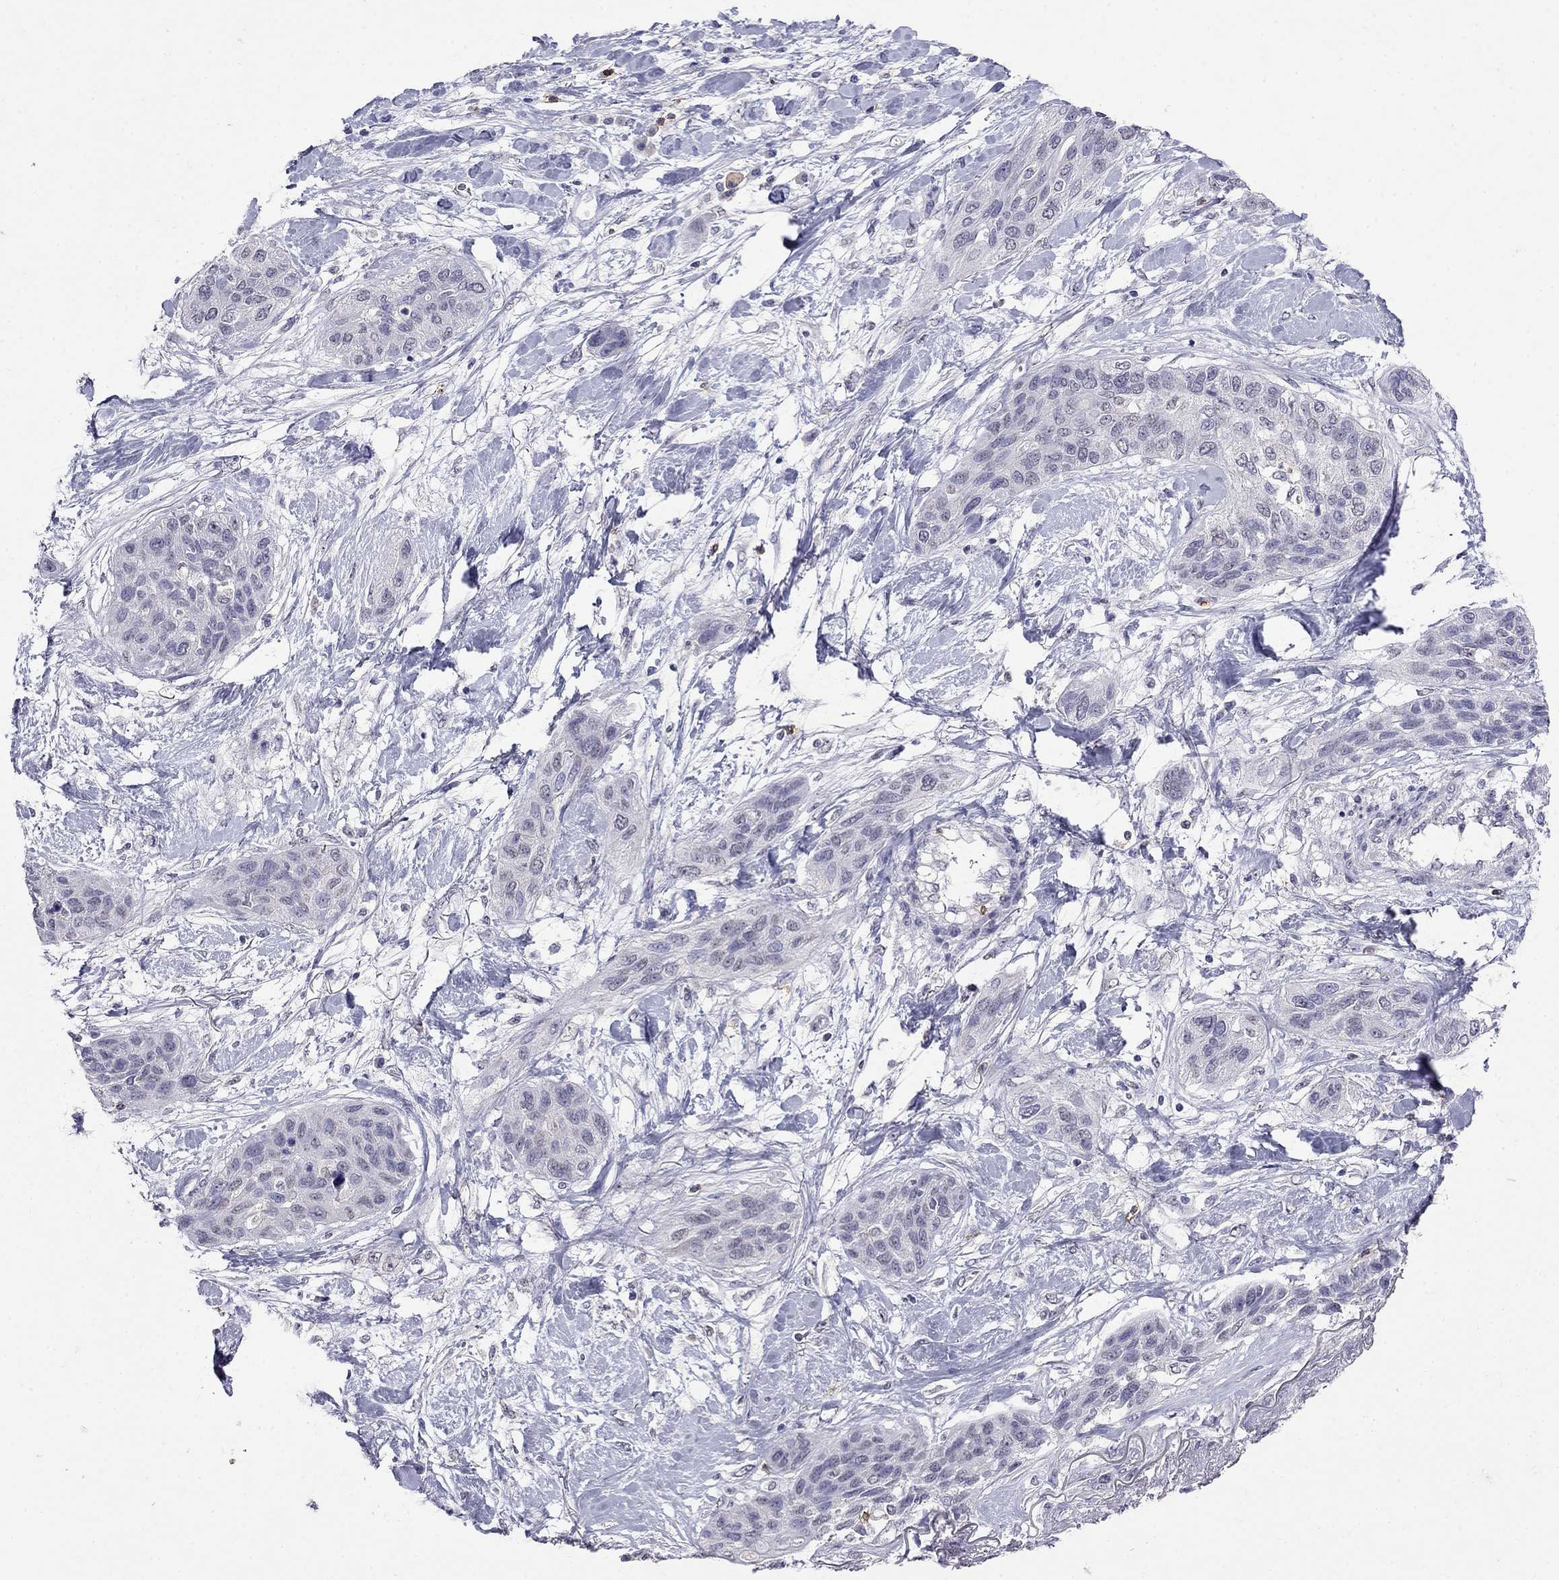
{"staining": {"intensity": "negative", "quantity": "none", "location": "none"}, "tissue": "lung cancer", "cell_type": "Tumor cells", "image_type": "cancer", "snomed": [{"axis": "morphology", "description": "Squamous cell carcinoma, NOS"}, {"axis": "topography", "description": "Lung"}], "caption": "Lung cancer (squamous cell carcinoma) was stained to show a protein in brown. There is no significant positivity in tumor cells.", "gene": "CD8B", "patient": {"sex": "female", "age": 70}}